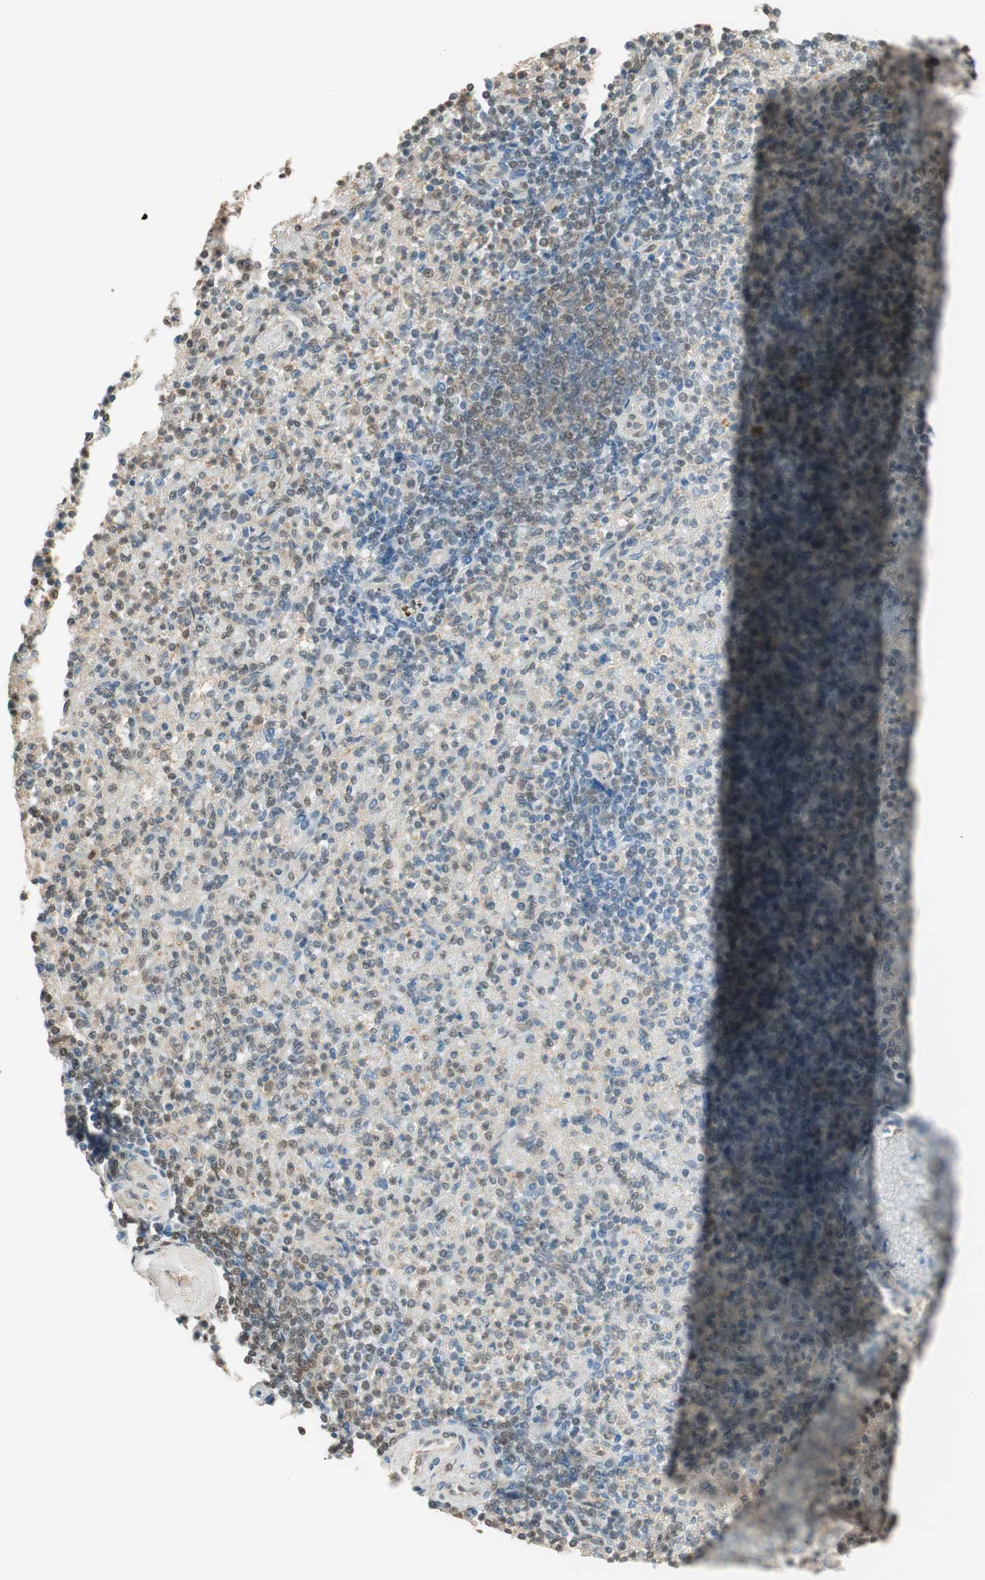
{"staining": {"intensity": "moderate", "quantity": ">75%", "location": "cytoplasmic/membranous,nuclear"}, "tissue": "spleen", "cell_type": "Cells in red pulp", "image_type": "normal", "snomed": [{"axis": "morphology", "description": "Normal tissue, NOS"}, {"axis": "topography", "description": "Spleen"}], "caption": "A photomicrograph of human spleen stained for a protein reveals moderate cytoplasmic/membranous,nuclear brown staining in cells in red pulp. The protein is stained brown, and the nuclei are stained in blue (DAB IHC with brightfield microscopy, high magnification).", "gene": "ENSG00000268870", "patient": {"sex": "female", "age": 74}}